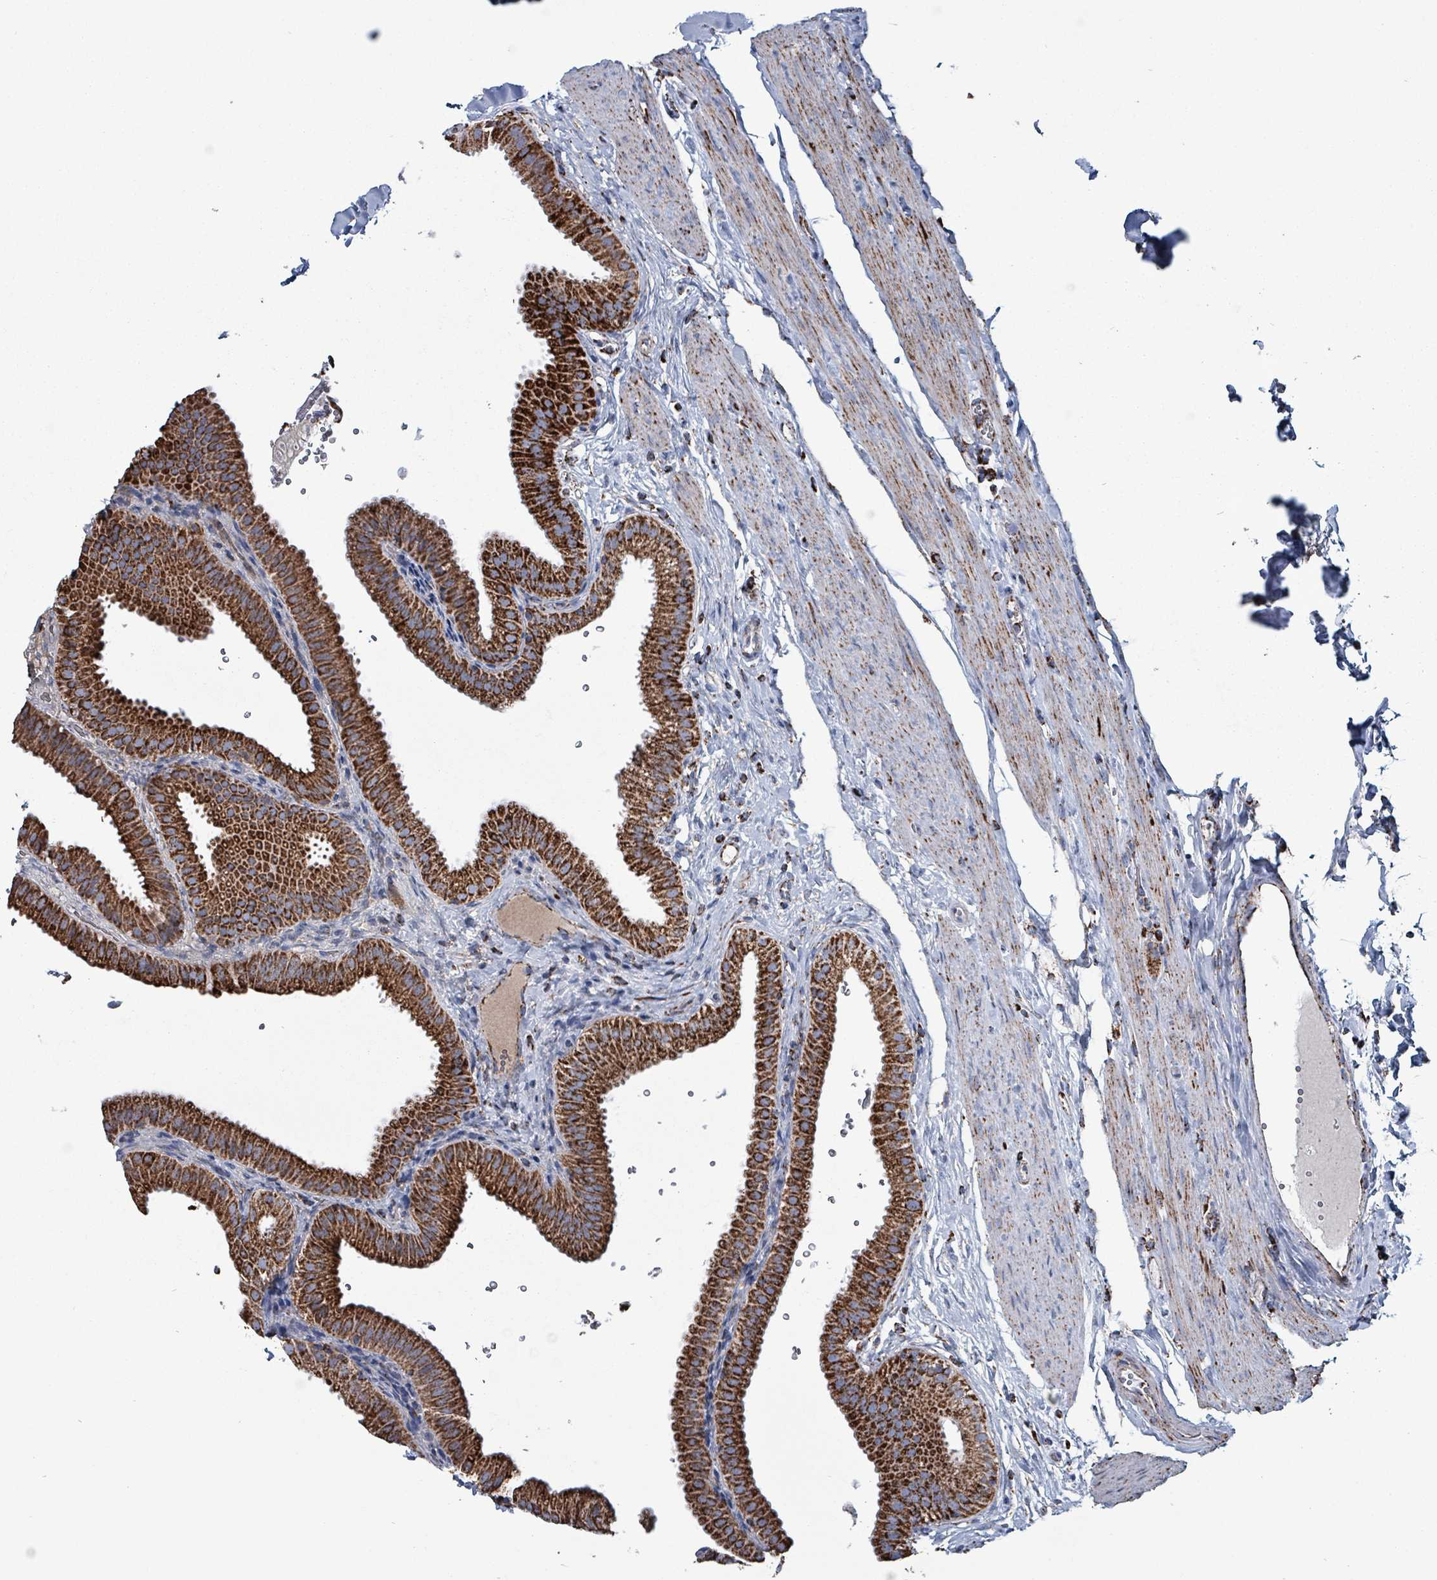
{"staining": {"intensity": "strong", "quantity": ">75%", "location": "cytoplasmic/membranous"}, "tissue": "gallbladder", "cell_type": "Glandular cells", "image_type": "normal", "snomed": [{"axis": "morphology", "description": "Normal tissue, NOS"}, {"axis": "topography", "description": "Gallbladder"}], "caption": "Immunohistochemical staining of benign gallbladder shows strong cytoplasmic/membranous protein staining in approximately >75% of glandular cells. The staining was performed using DAB to visualize the protein expression in brown, while the nuclei were stained in blue with hematoxylin (Magnification: 20x).", "gene": "IDH3B", "patient": {"sex": "female", "age": 61}}